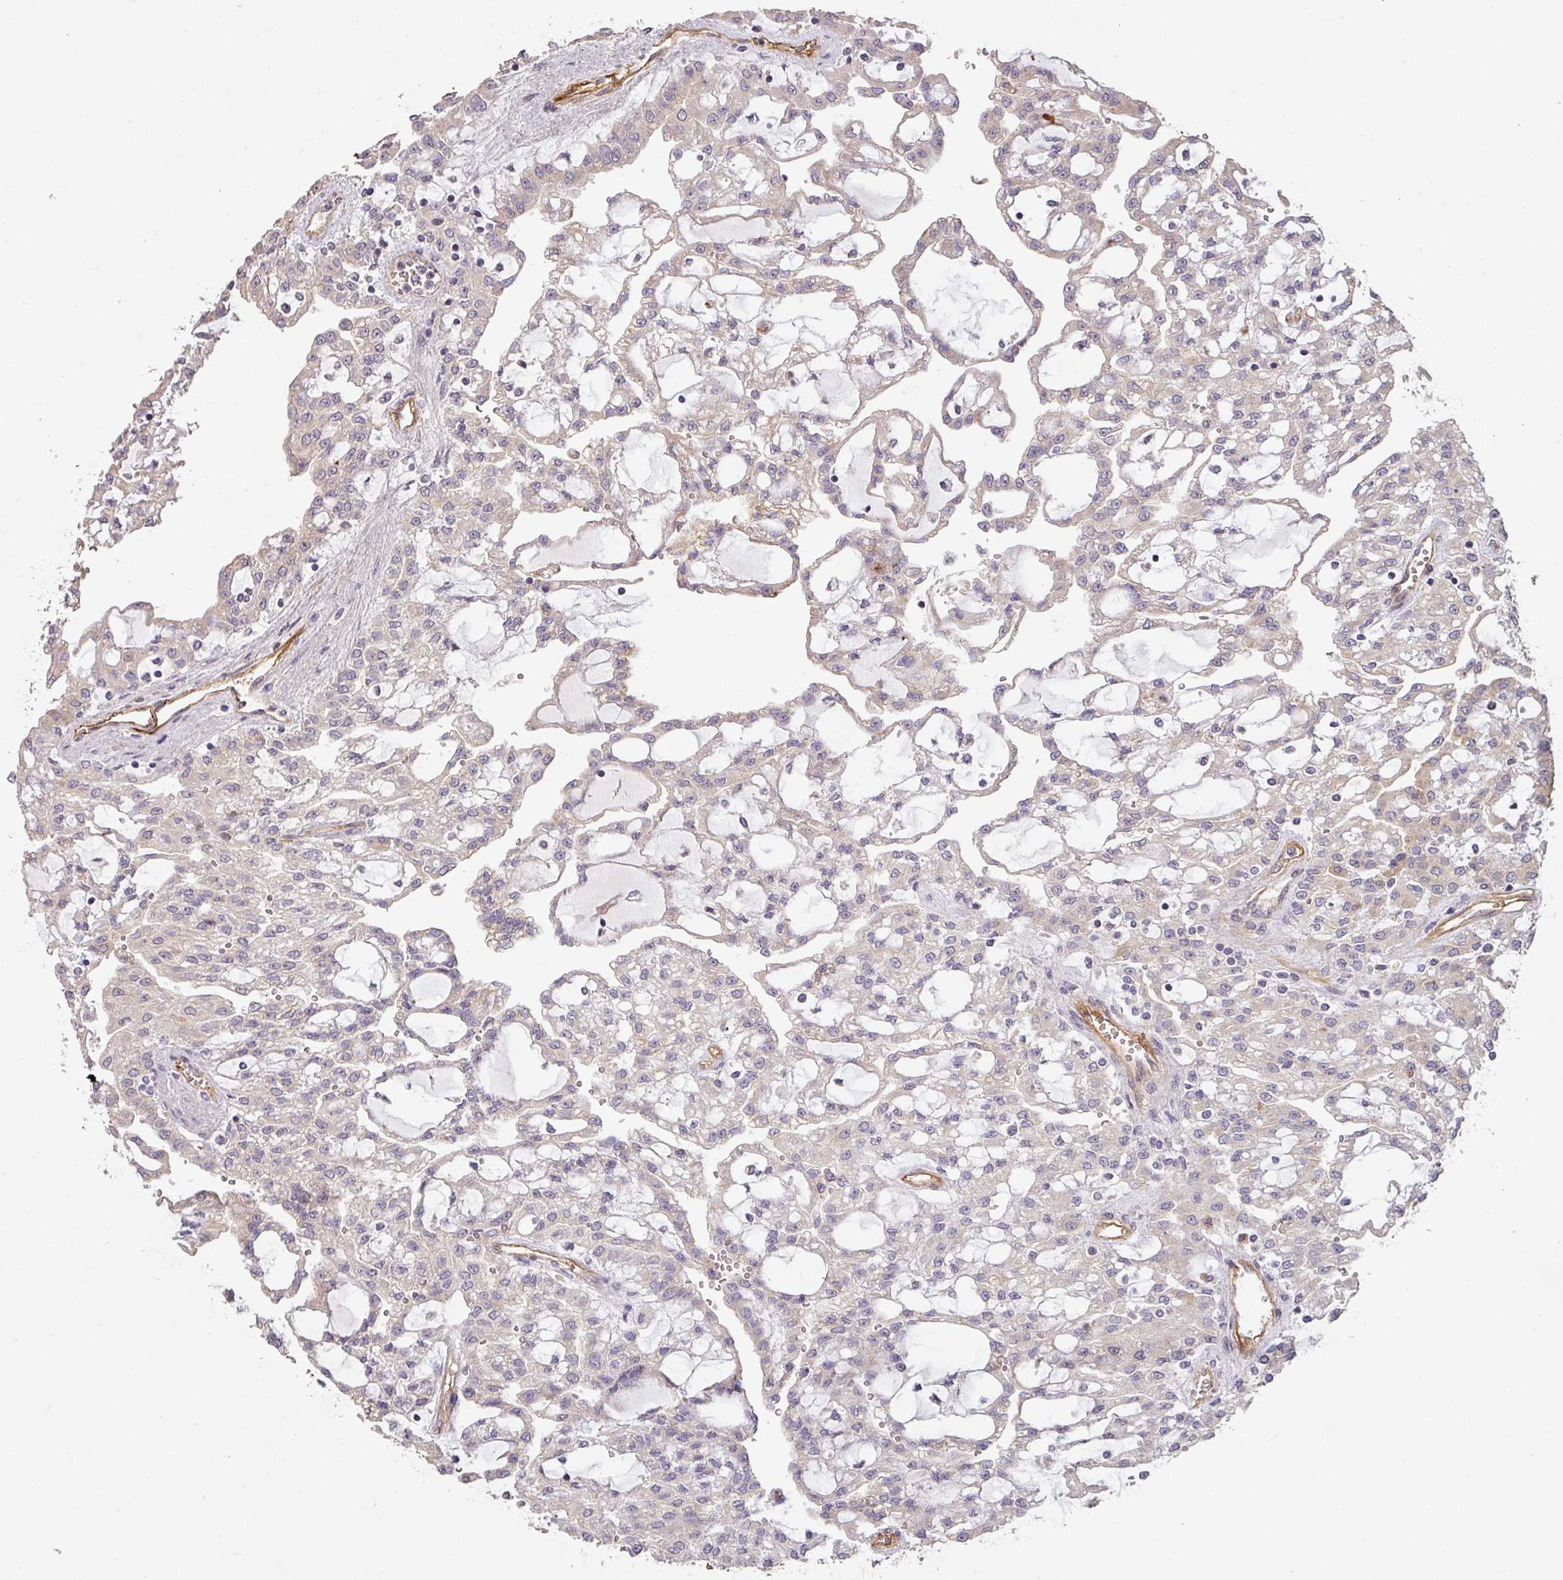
{"staining": {"intensity": "negative", "quantity": "none", "location": "none"}, "tissue": "renal cancer", "cell_type": "Tumor cells", "image_type": "cancer", "snomed": [{"axis": "morphology", "description": "Adenocarcinoma, NOS"}, {"axis": "topography", "description": "Kidney"}], "caption": "The micrograph shows no staining of tumor cells in adenocarcinoma (renal). Nuclei are stained in blue.", "gene": "PCDH1", "patient": {"sex": "male", "age": 63}}